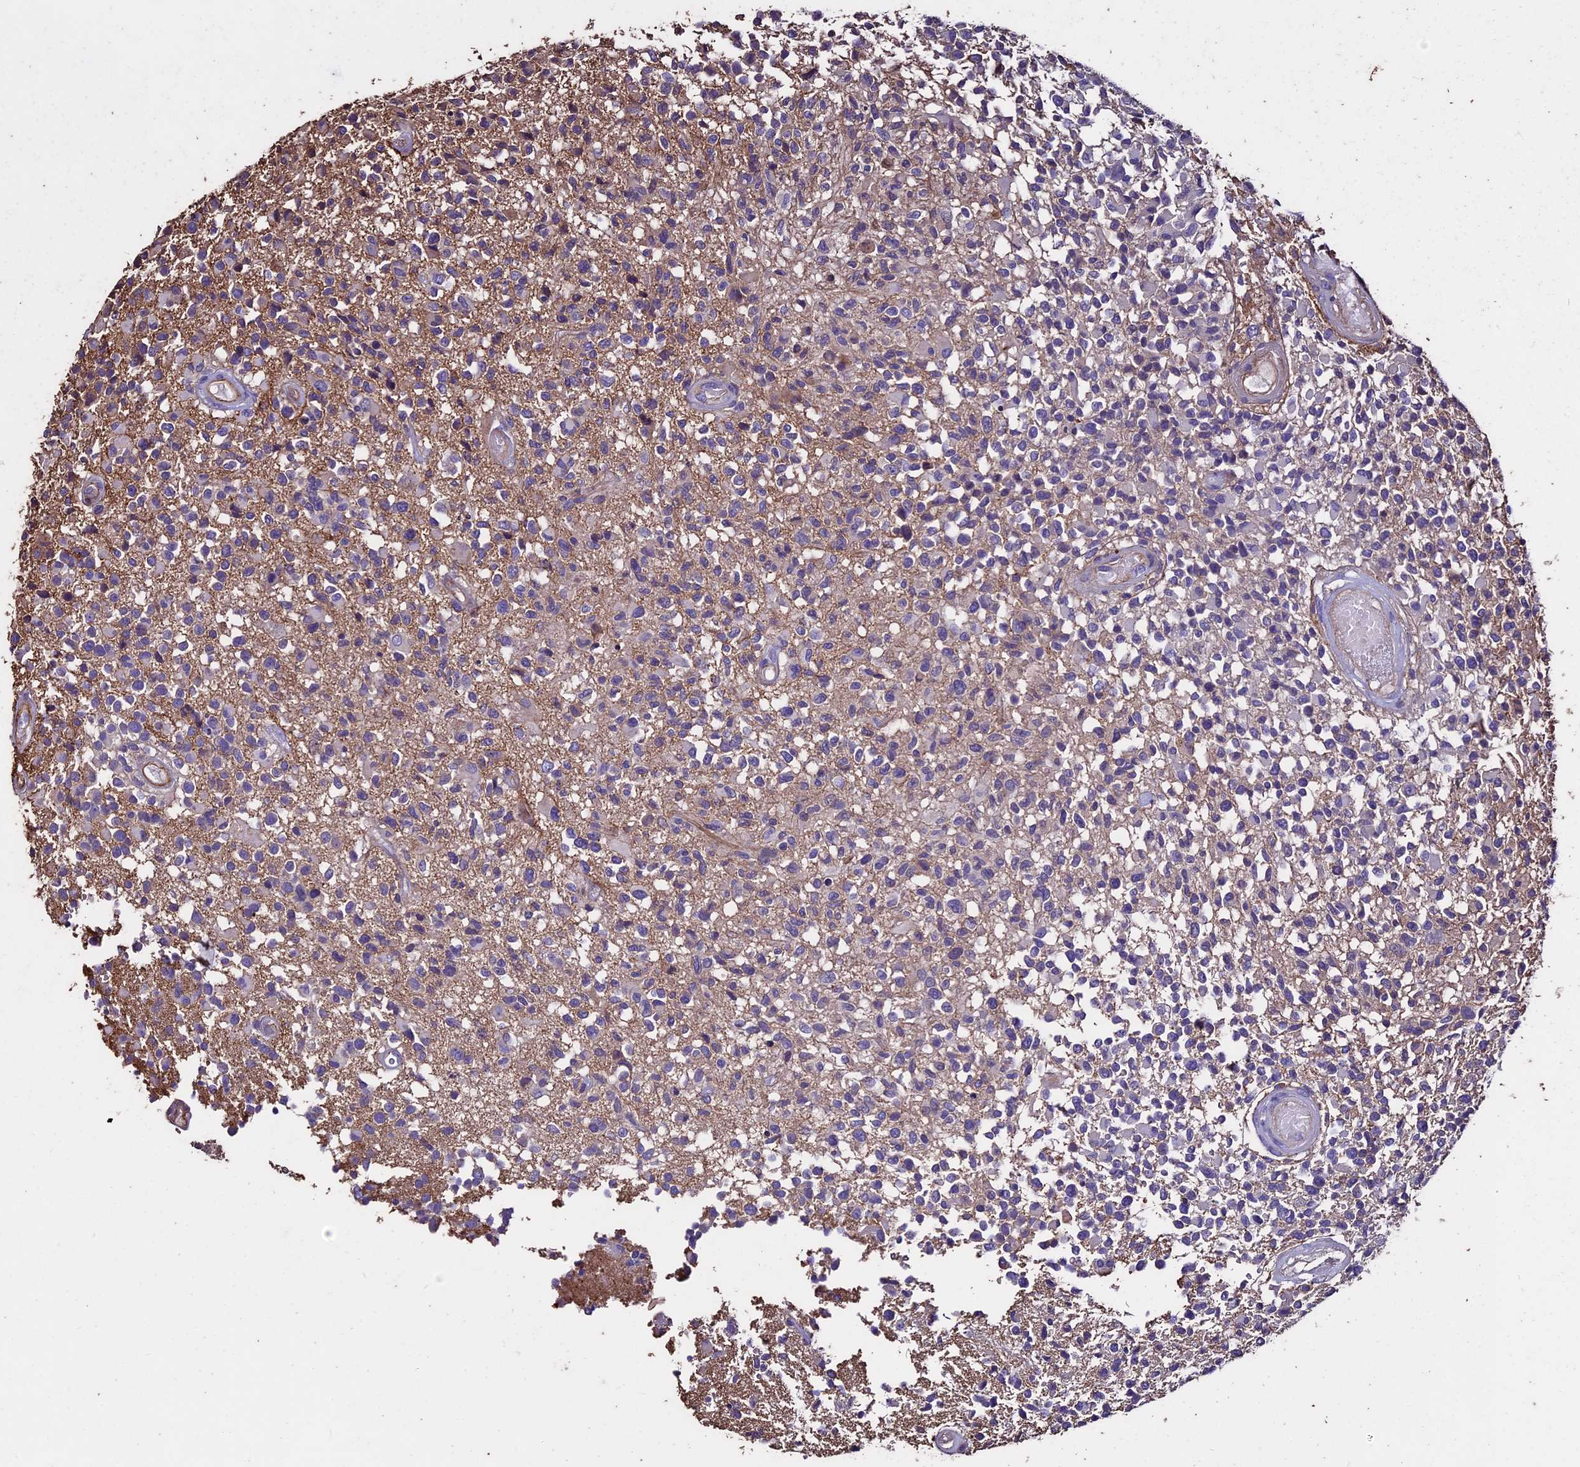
{"staining": {"intensity": "negative", "quantity": "none", "location": "none"}, "tissue": "glioma", "cell_type": "Tumor cells", "image_type": "cancer", "snomed": [{"axis": "morphology", "description": "Glioma, malignant, High grade"}, {"axis": "morphology", "description": "Glioblastoma, NOS"}, {"axis": "topography", "description": "Brain"}], "caption": "The micrograph displays no staining of tumor cells in glioblastoma. (DAB immunohistochemistry visualized using brightfield microscopy, high magnification).", "gene": "USB1", "patient": {"sex": "male", "age": 60}}